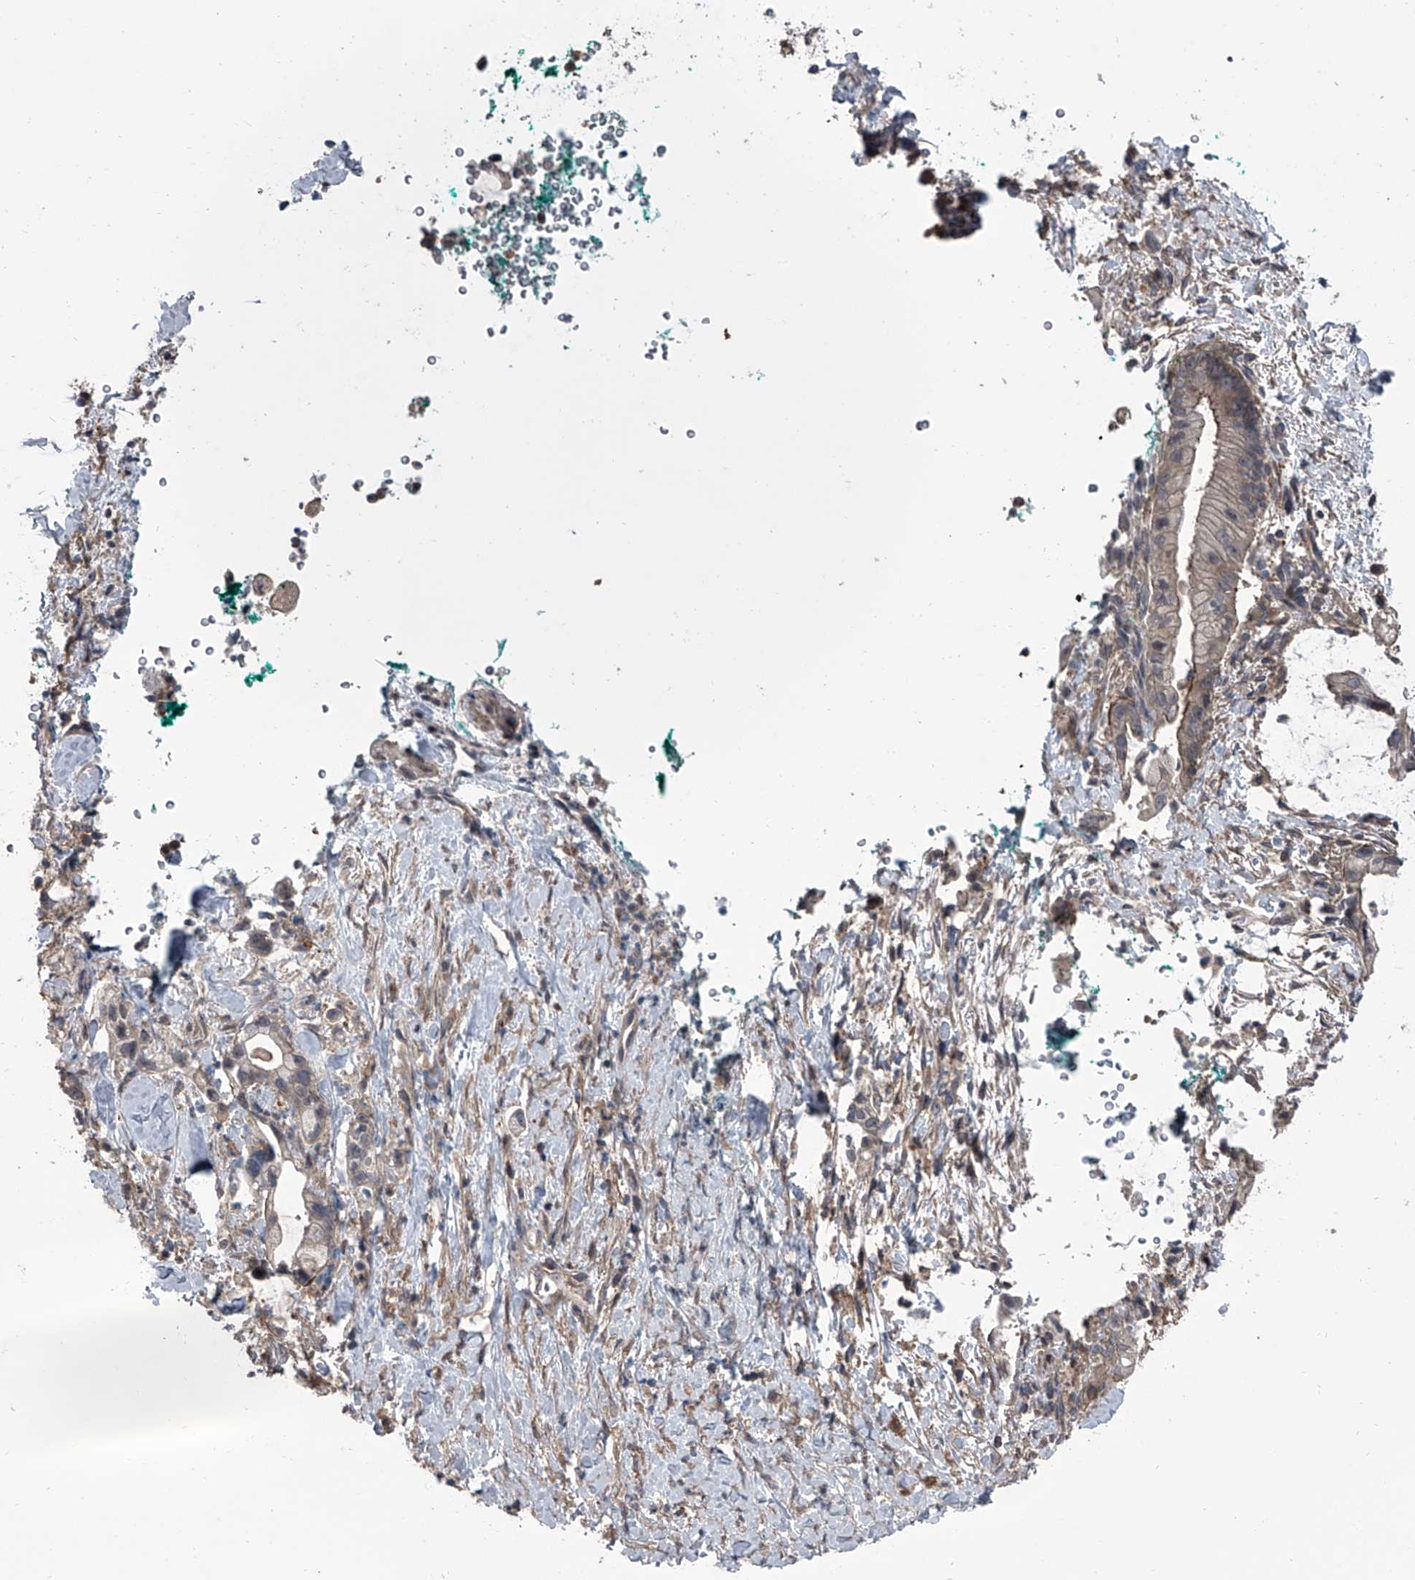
{"staining": {"intensity": "weak", "quantity": "25%-75%", "location": "cytoplasmic/membranous"}, "tissue": "pancreatic cancer", "cell_type": "Tumor cells", "image_type": "cancer", "snomed": [{"axis": "morphology", "description": "Adenocarcinoma, NOS"}, {"axis": "topography", "description": "Pancreas"}], "caption": "A low amount of weak cytoplasmic/membranous positivity is identified in approximately 25%-75% of tumor cells in pancreatic adenocarcinoma tissue. (brown staining indicates protein expression, while blue staining denotes nuclei).", "gene": "PIP5K1A", "patient": {"sex": "male", "age": 53}}